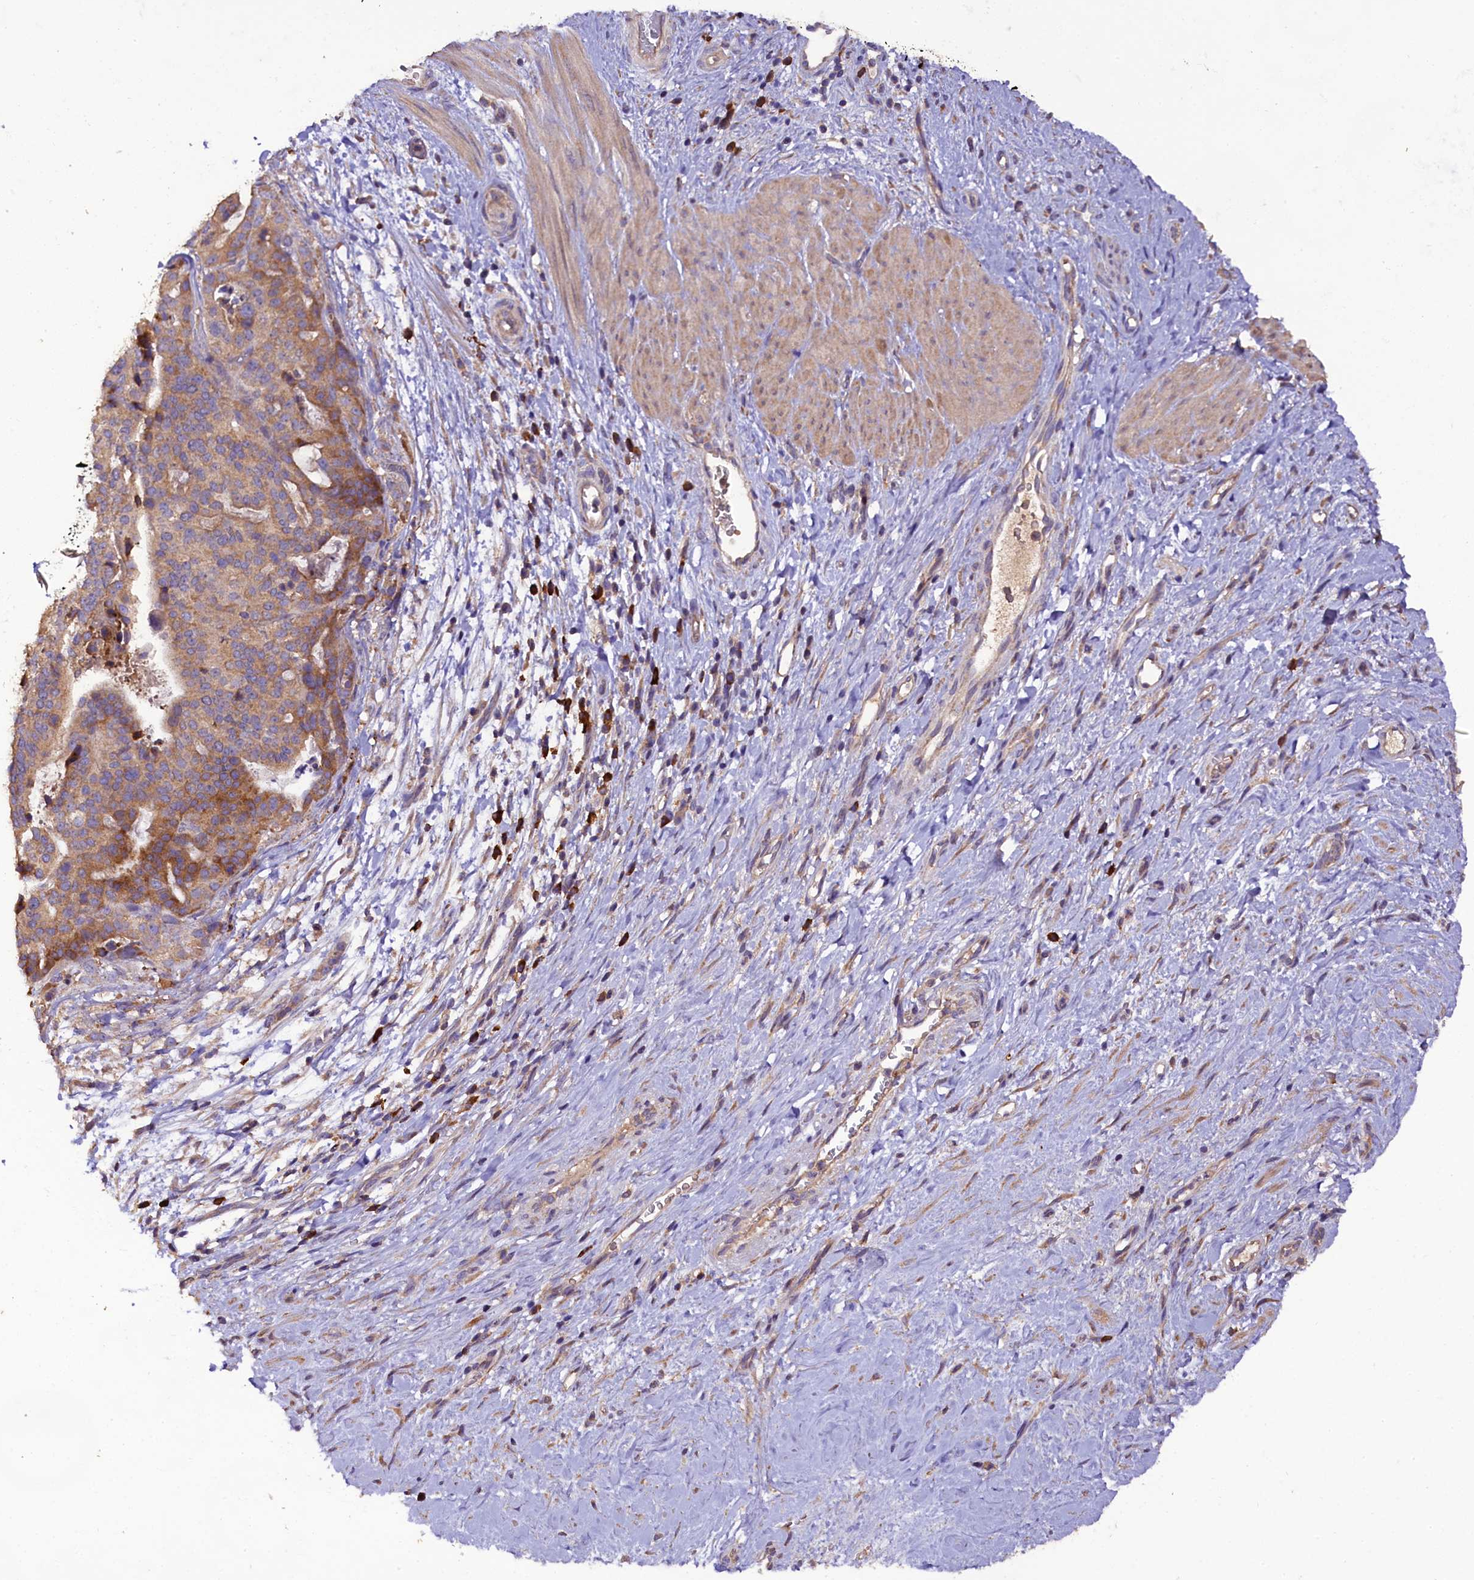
{"staining": {"intensity": "moderate", "quantity": "25%-75%", "location": "cytoplasmic/membranous"}, "tissue": "stomach cancer", "cell_type": "Tumor cells", "image_type": "cancer", "snomed": [{"axis": "morphology", "description": "Adenocarcinoma, NOS"}, {"axis": "topography", "description": "Stomach"}], "caption": "Human stomach cancer (adenocarcinoma) stained for a protein (brown) shows moderate cytoplasmic/membranous positive expression in approximately 25%-75% of tumor cells.", "gene": "ENKD1", "patient": {"sex": "male", "age": 48}}